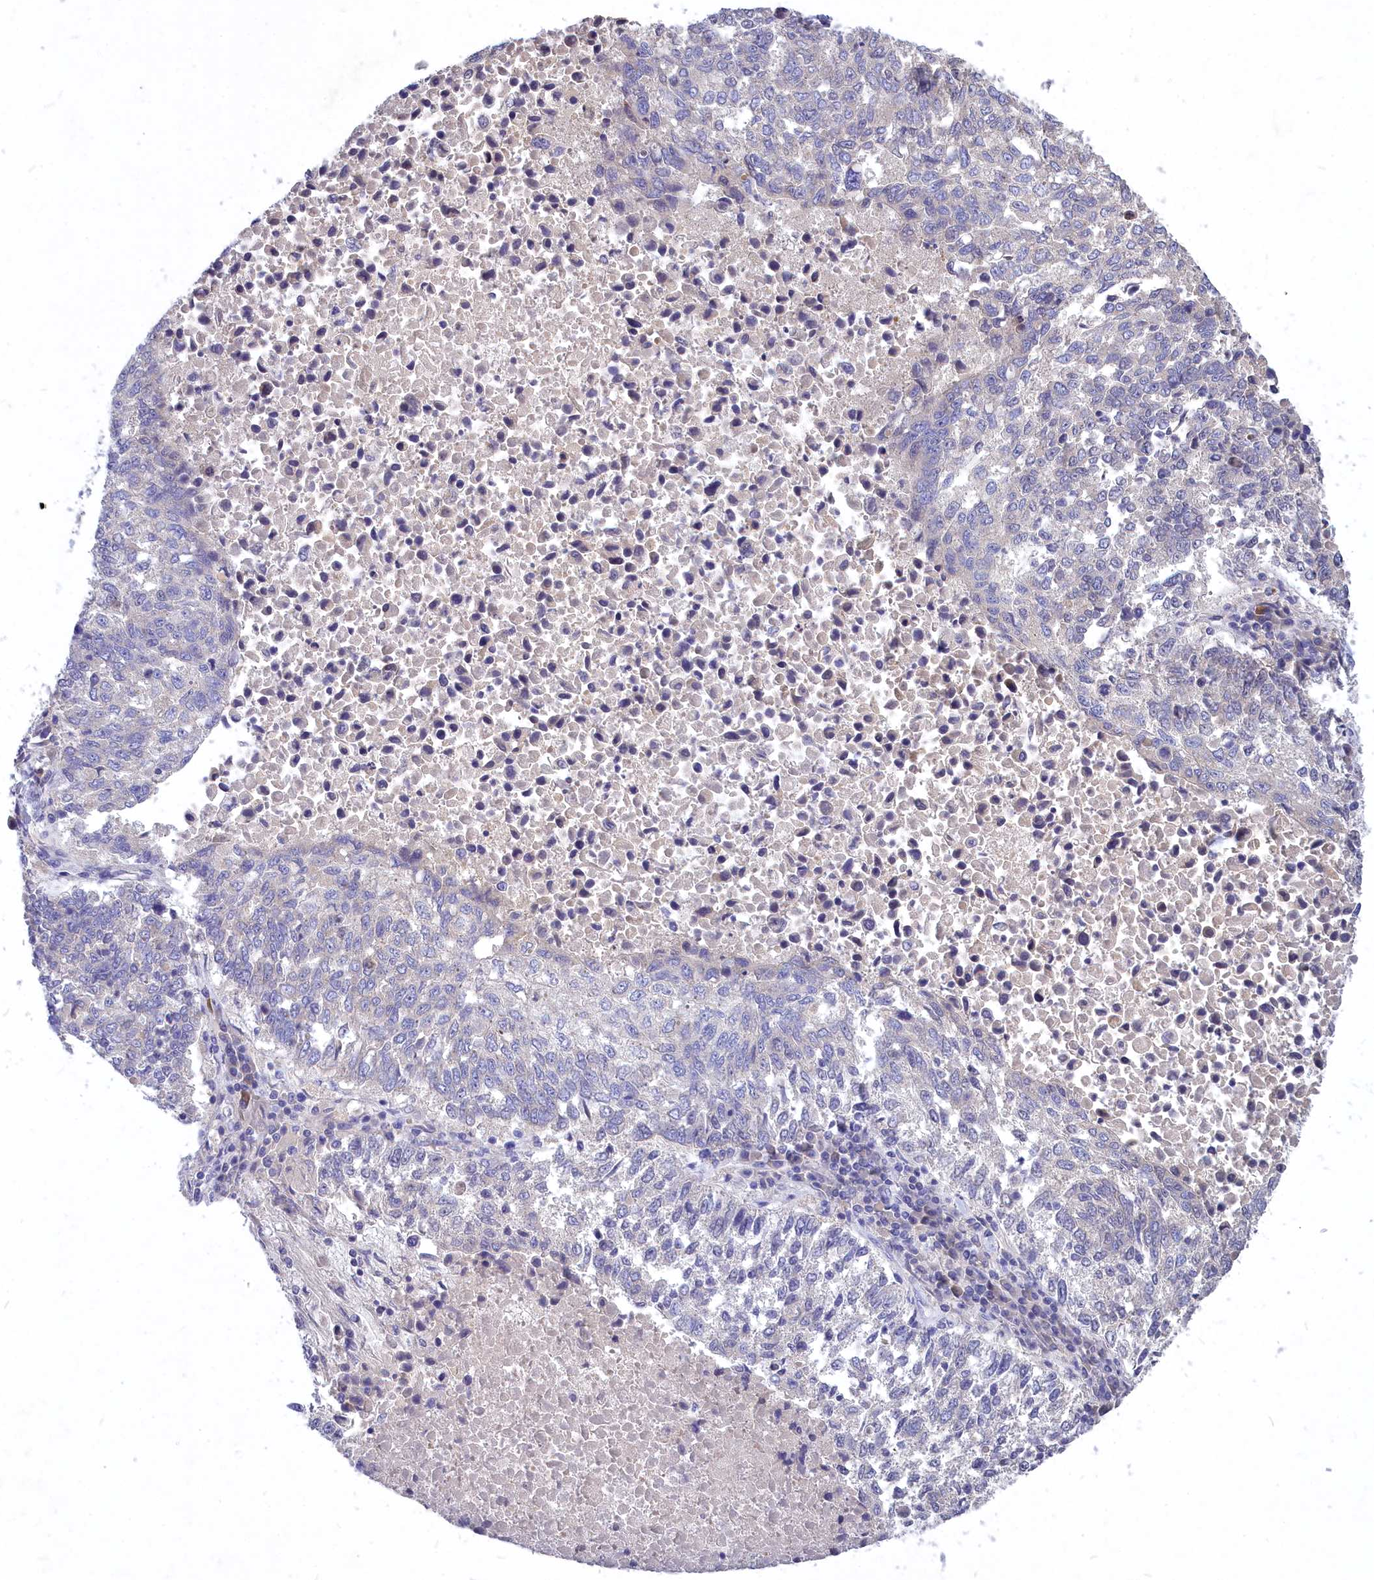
{"staining": {"intensity": "negative", "quantity": "none", "location": "none"}, "tissue": "lung cancer", "cell_type": "Tumor cells", "image_type": "cancer", "snomed": [{"axis": "morphology", "description": "Squamous cell carcinoma, NOS"}, {"axis": "topography", "description": "Lung"}], "caption": "Histopathology image shows no significant protein staining in tumor cells of lung cancer (squamous cell carcinoma). (Stains: DAB IHC with hematoxylin counter stain, Microscopy: brightfield microscopy at high magnification).", "gene": "DEFB119", "patient": {"sex": "male", "age": 73}}